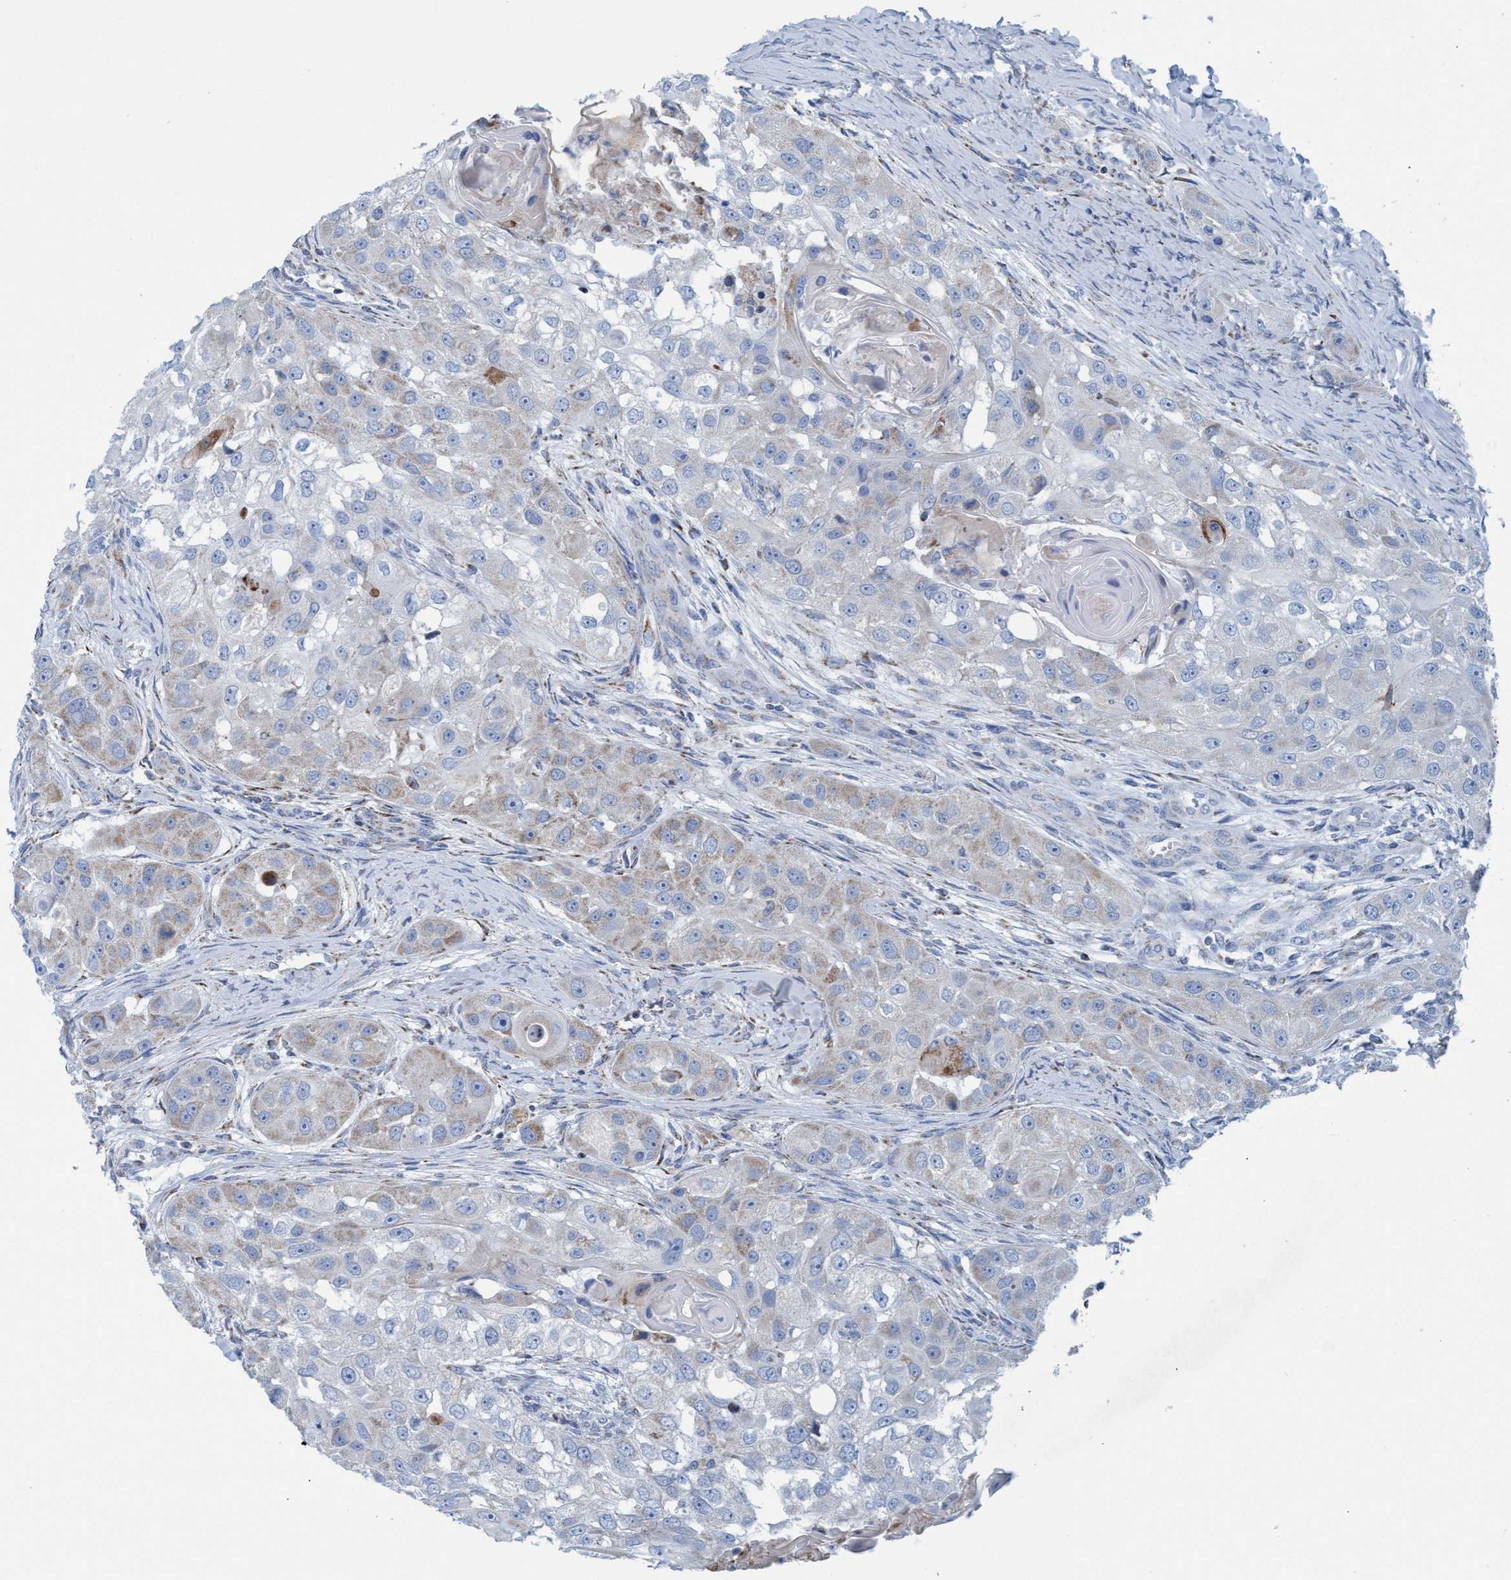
{"staining": {"intensity": "weak", "quantity": "25%-75%", "location": "cytoplasmic/membranous"}, "tissue": "head and neck cancer", "cell_type": "Tumor cells", "image_type": "cancer", "snomed": [{"axis": "morphology", "description": "Normal tissue, NOS"}, {"axis": "morphology", "description": "Squamous cell carcinoma, NOS"}, {"axis": "topography", "description": "Skeletal muscle"}, {"axis": "topography", "description": "Head-Neck"}], "caption": "The immunohistochemical stain highlights weak cytoplasmic/membranous staining in tumor cells of head and neck cancer tissue.", "gene": "GGA3", "patient": {"sex": "male", "age": 51}}